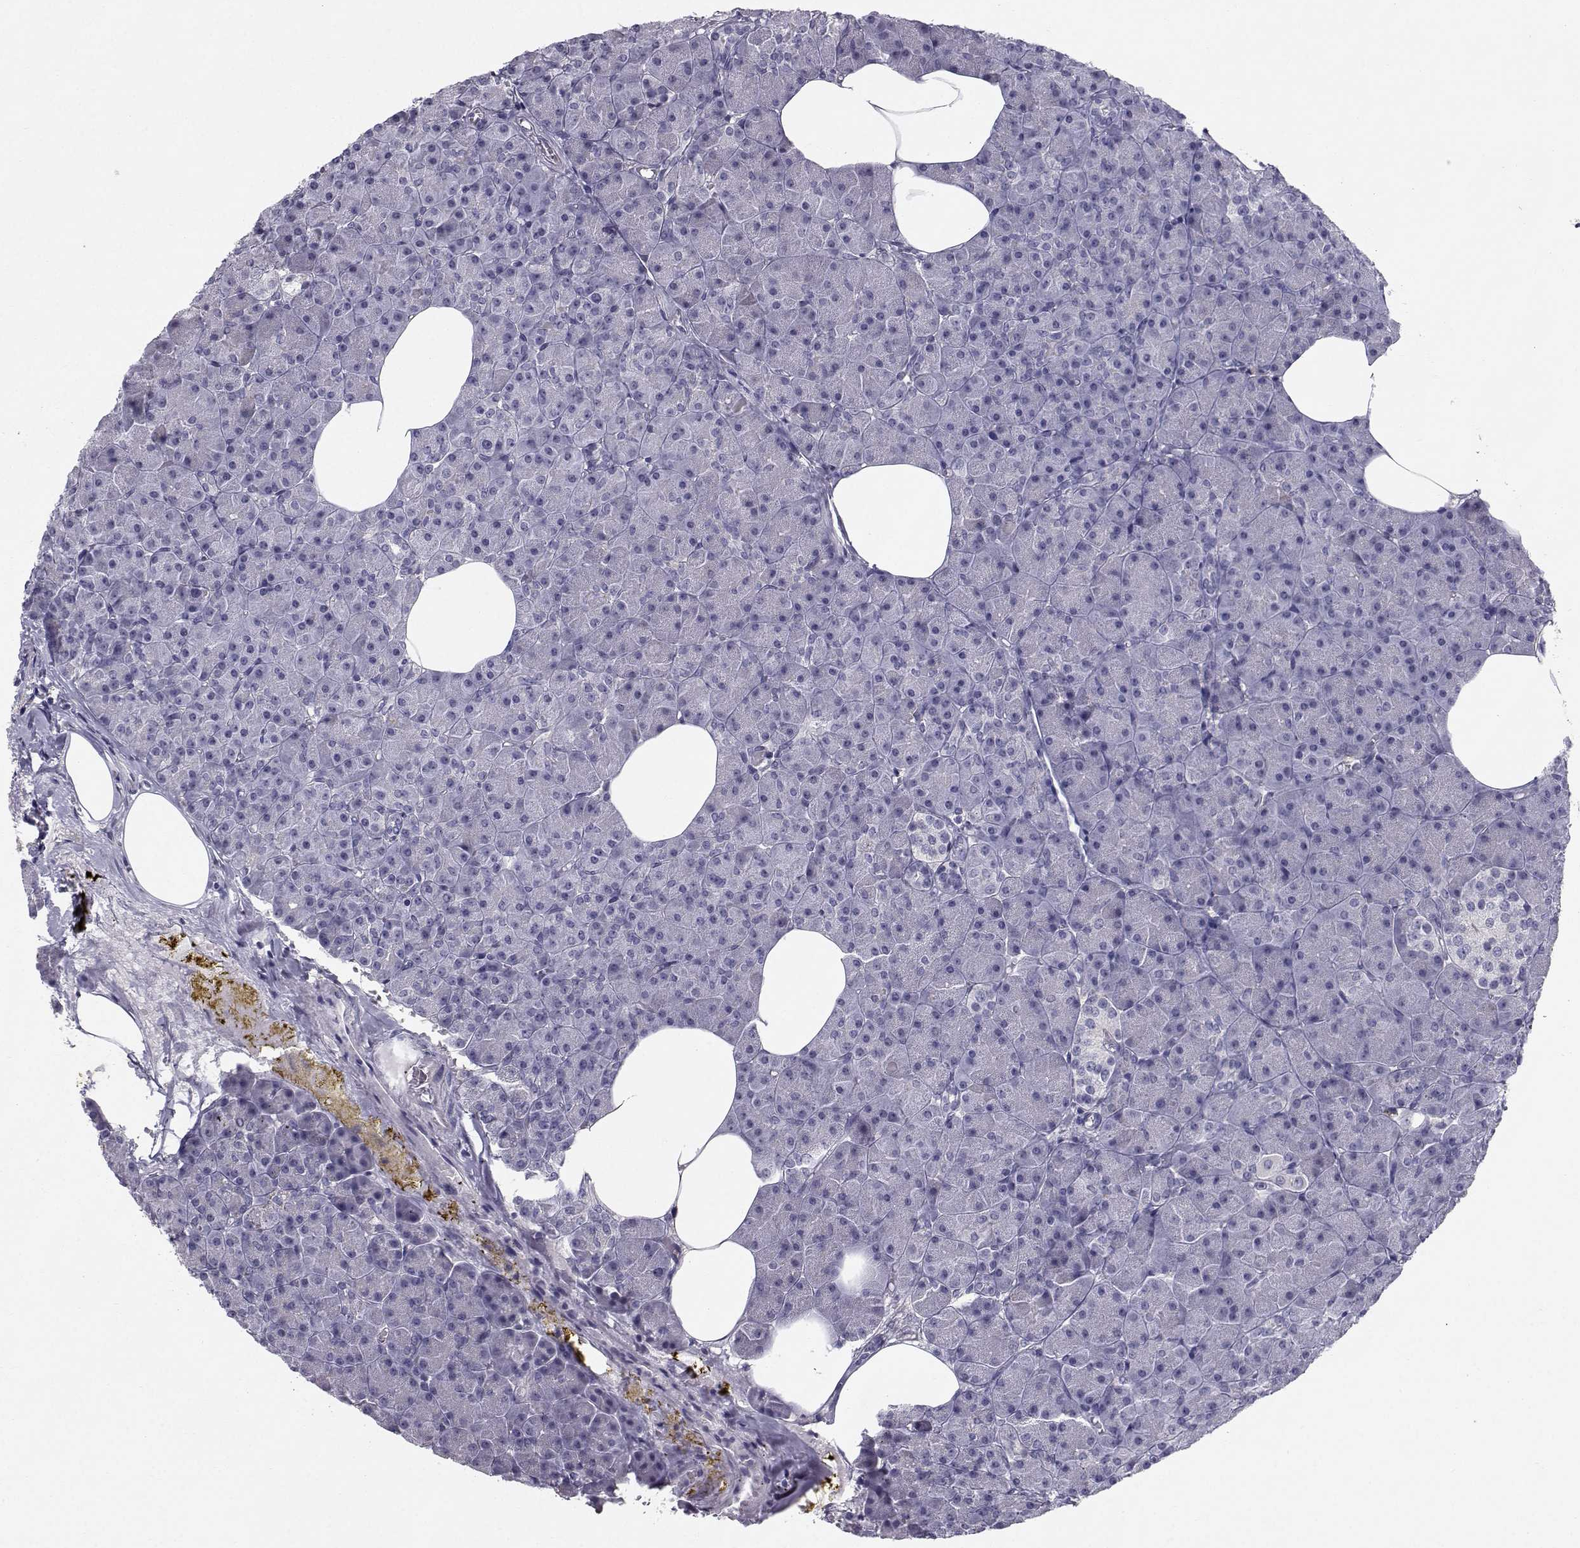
{"staining": {"intensity": "negative", "quantity": "none", "location": "none"}, "tissue": "pancreas", "cell_type": "Exocrine glandular cells", "image_type": "normal", "snomed": [{"axis": "morphology", "description": "Normal tissue, NOS"}, {"axis": "topography", "description": "Pancreas"}], "caption": "IHC photomicrograph of benign pancreas stained for a protein (brown), which shows no positivity in exocrine glandular cells.", "gene": "SPDYE4", "patient": {"sex": "female", "age": 45}}